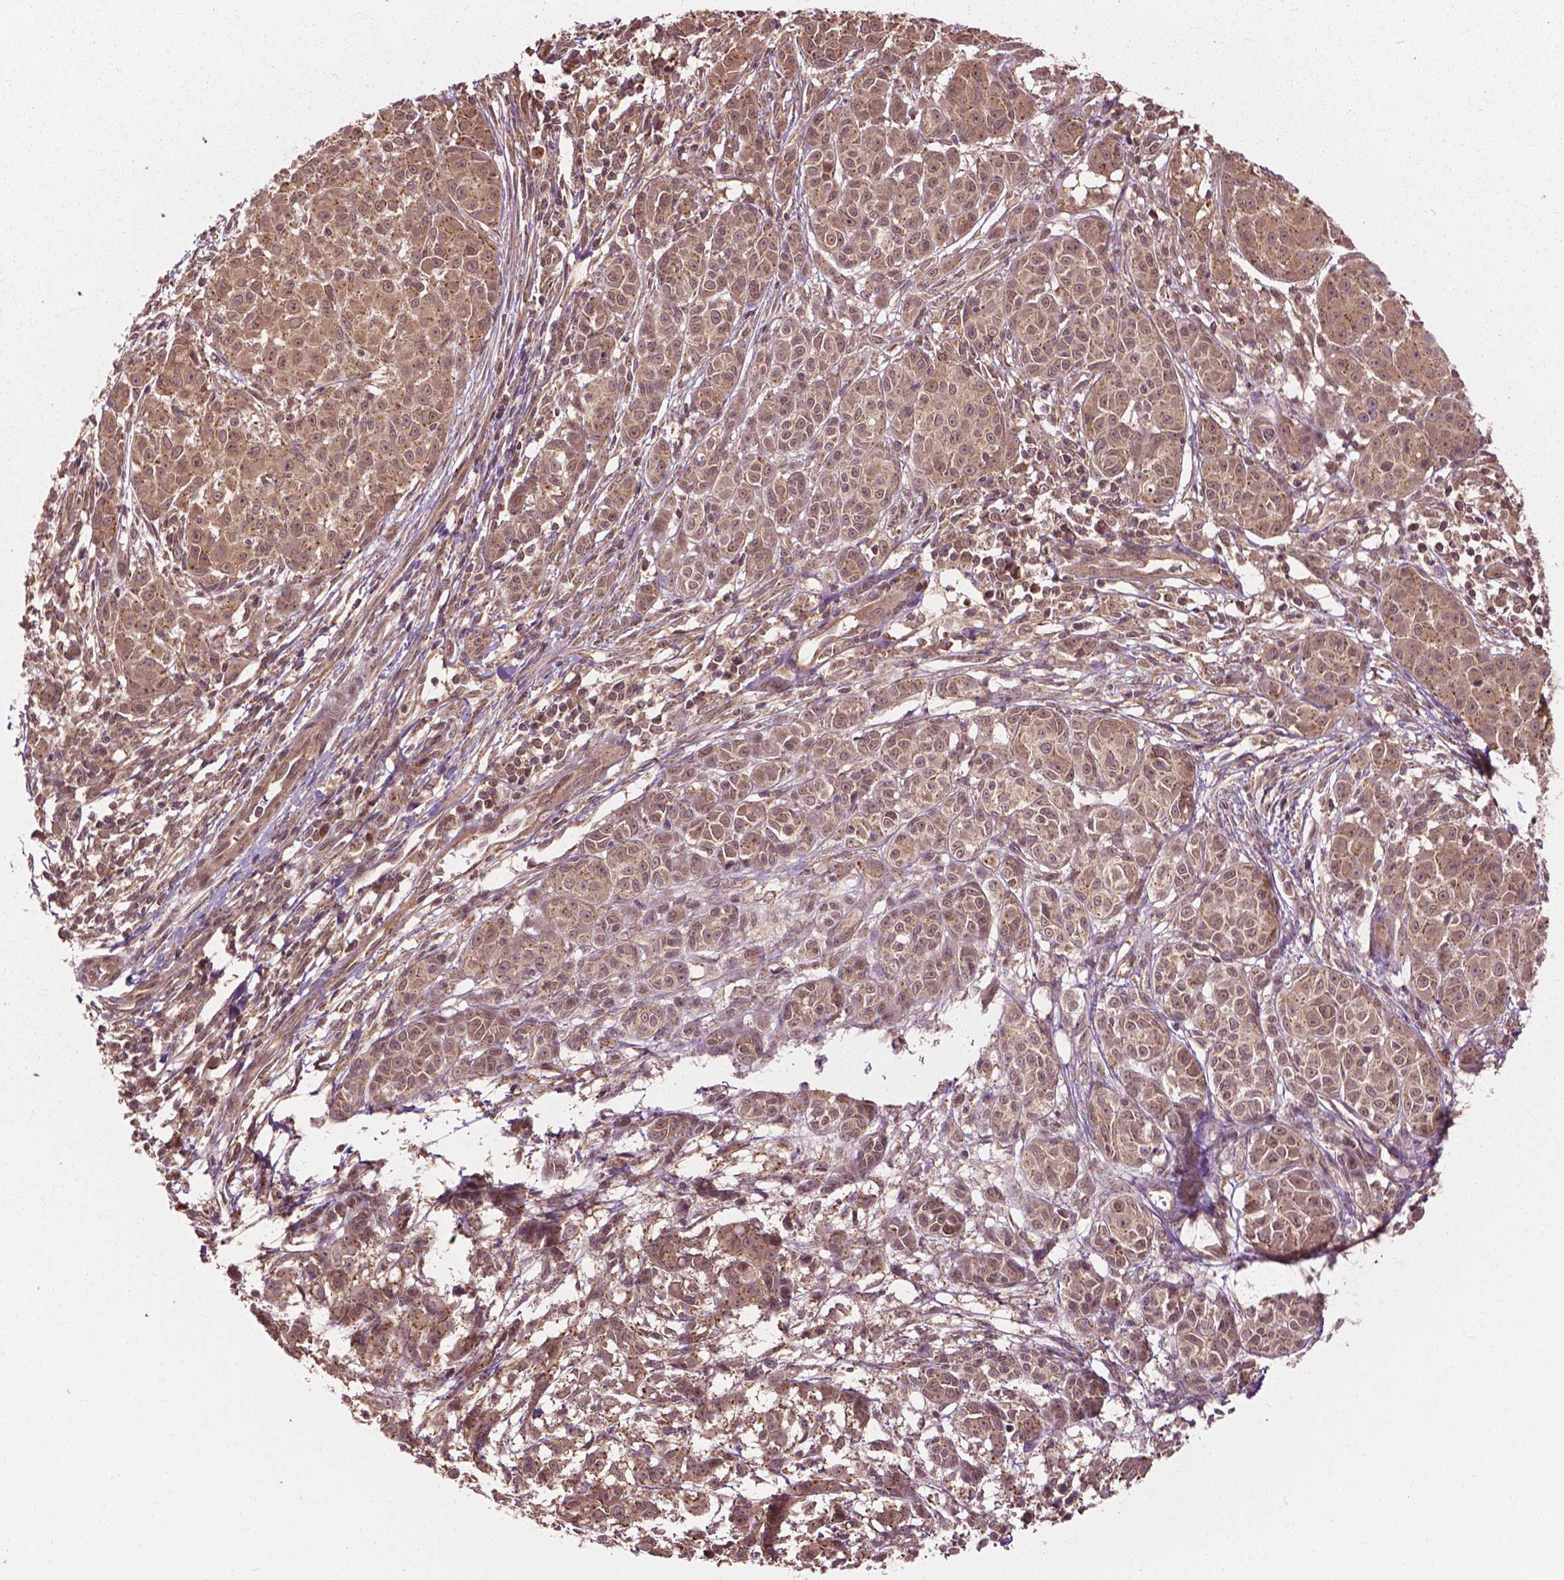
{"staining": {"intensity": "moderate", "quantity": ">75%", "location": "cytoplasmic/membranous"}, "tissue": "melanoma", "cell_type": "Tumor cells", "image_type": "cancer", "snomed": [{"axis": "morphology", "description": "Malignant melanoma, NOS"}, {"axis": "topography", "description": "Skin"}], "caption": "The histopathology image displays staining of melanoma, revealing moderate cytoplasmic/membranous protein positivity (brown color) within tumor cells.", "gene": "PPP1CB", "patient": {"sex": "male", "age": 48}}